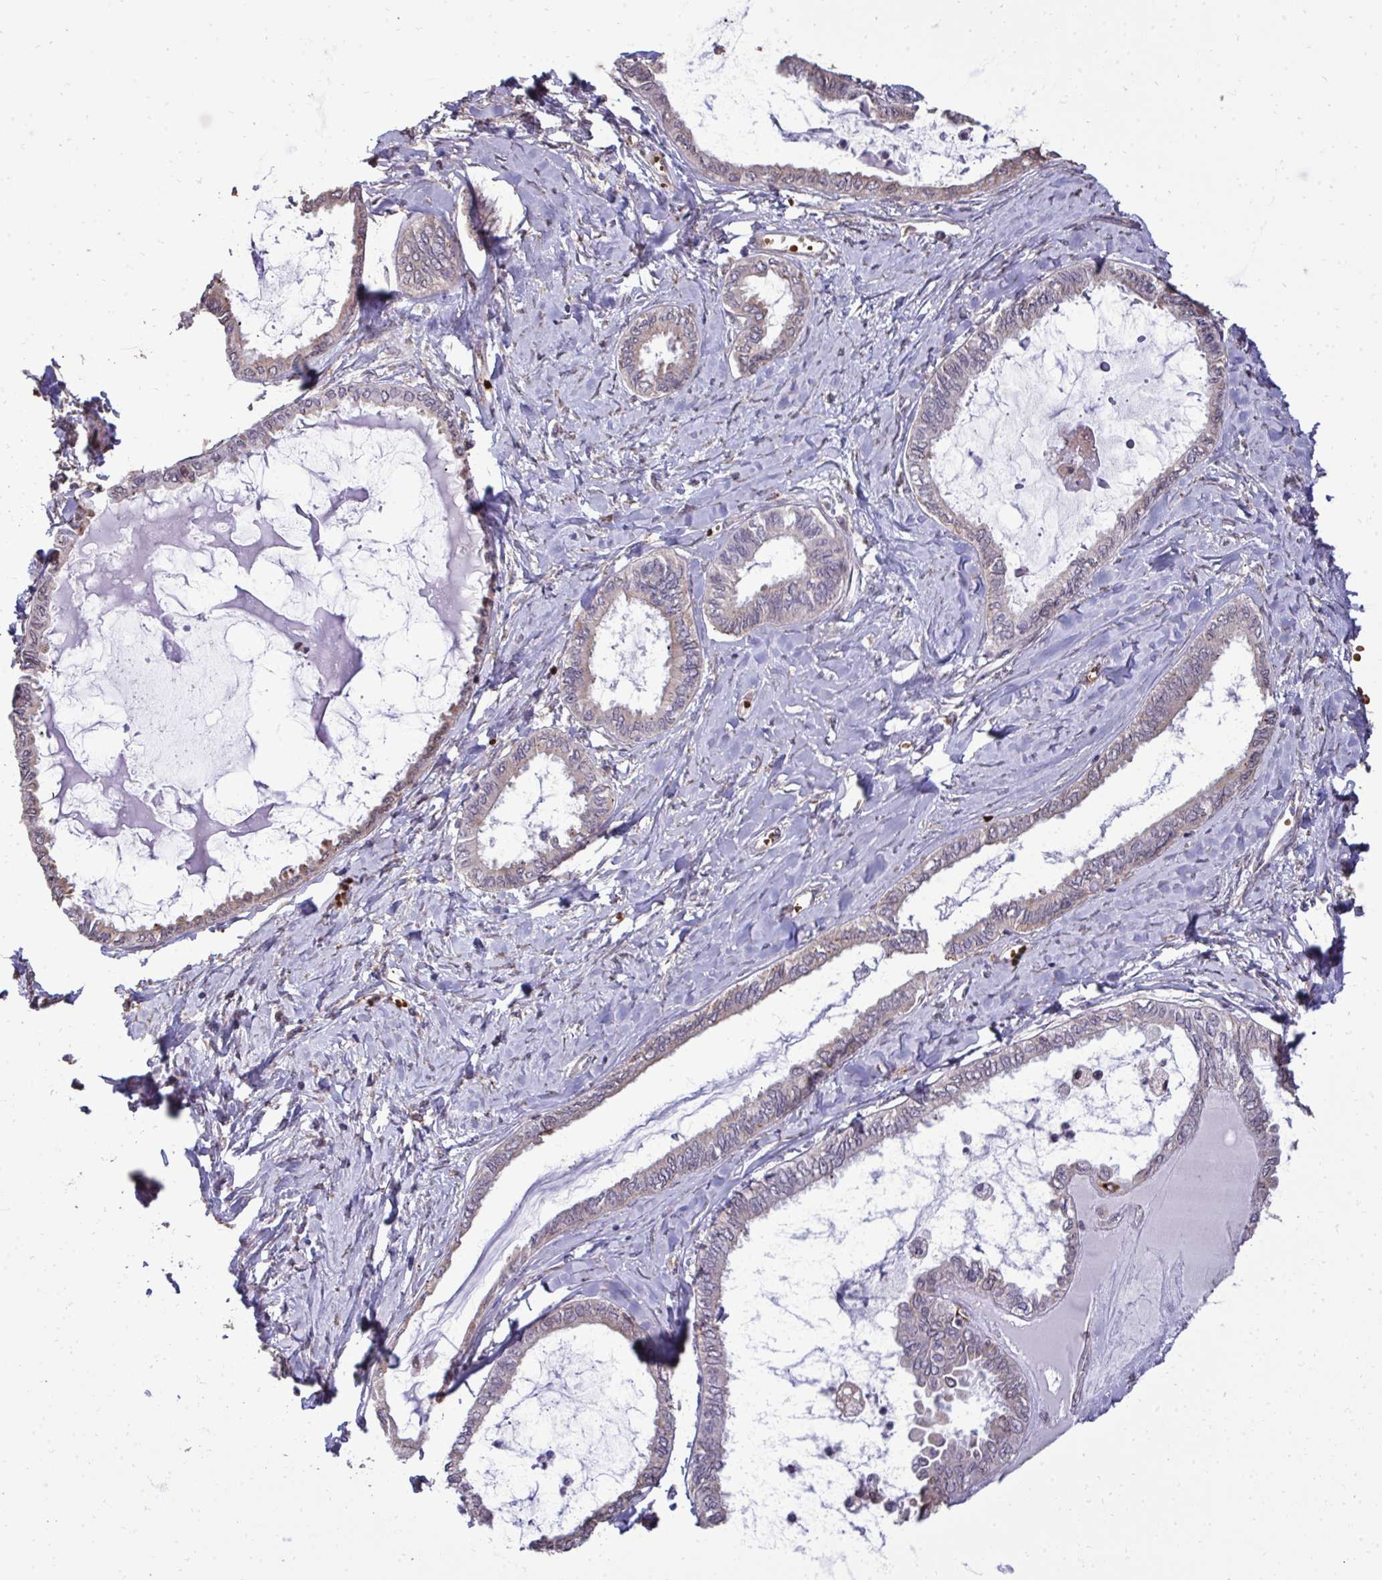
{"staining": {"intensity": "negative", "quantity": "none", "location": "none"}, "tissue": "ovarian cancer", "cell_type": "Tumor cells", "image_type": "cancer", "snomed": [{"axis": "morphology", "description": "Carcinoma, endometroid"}, {"axis": "topography", "description": "Ovary"}], "caption": "This is a micrograph of immunohistochemistry staining of ovarian endometroid carcinoma, which shows no staining in tumor cells. Nuclei are stained in blue.", "gene": "FIBCD1", "patient": {"sex": "female", "age": 70}}